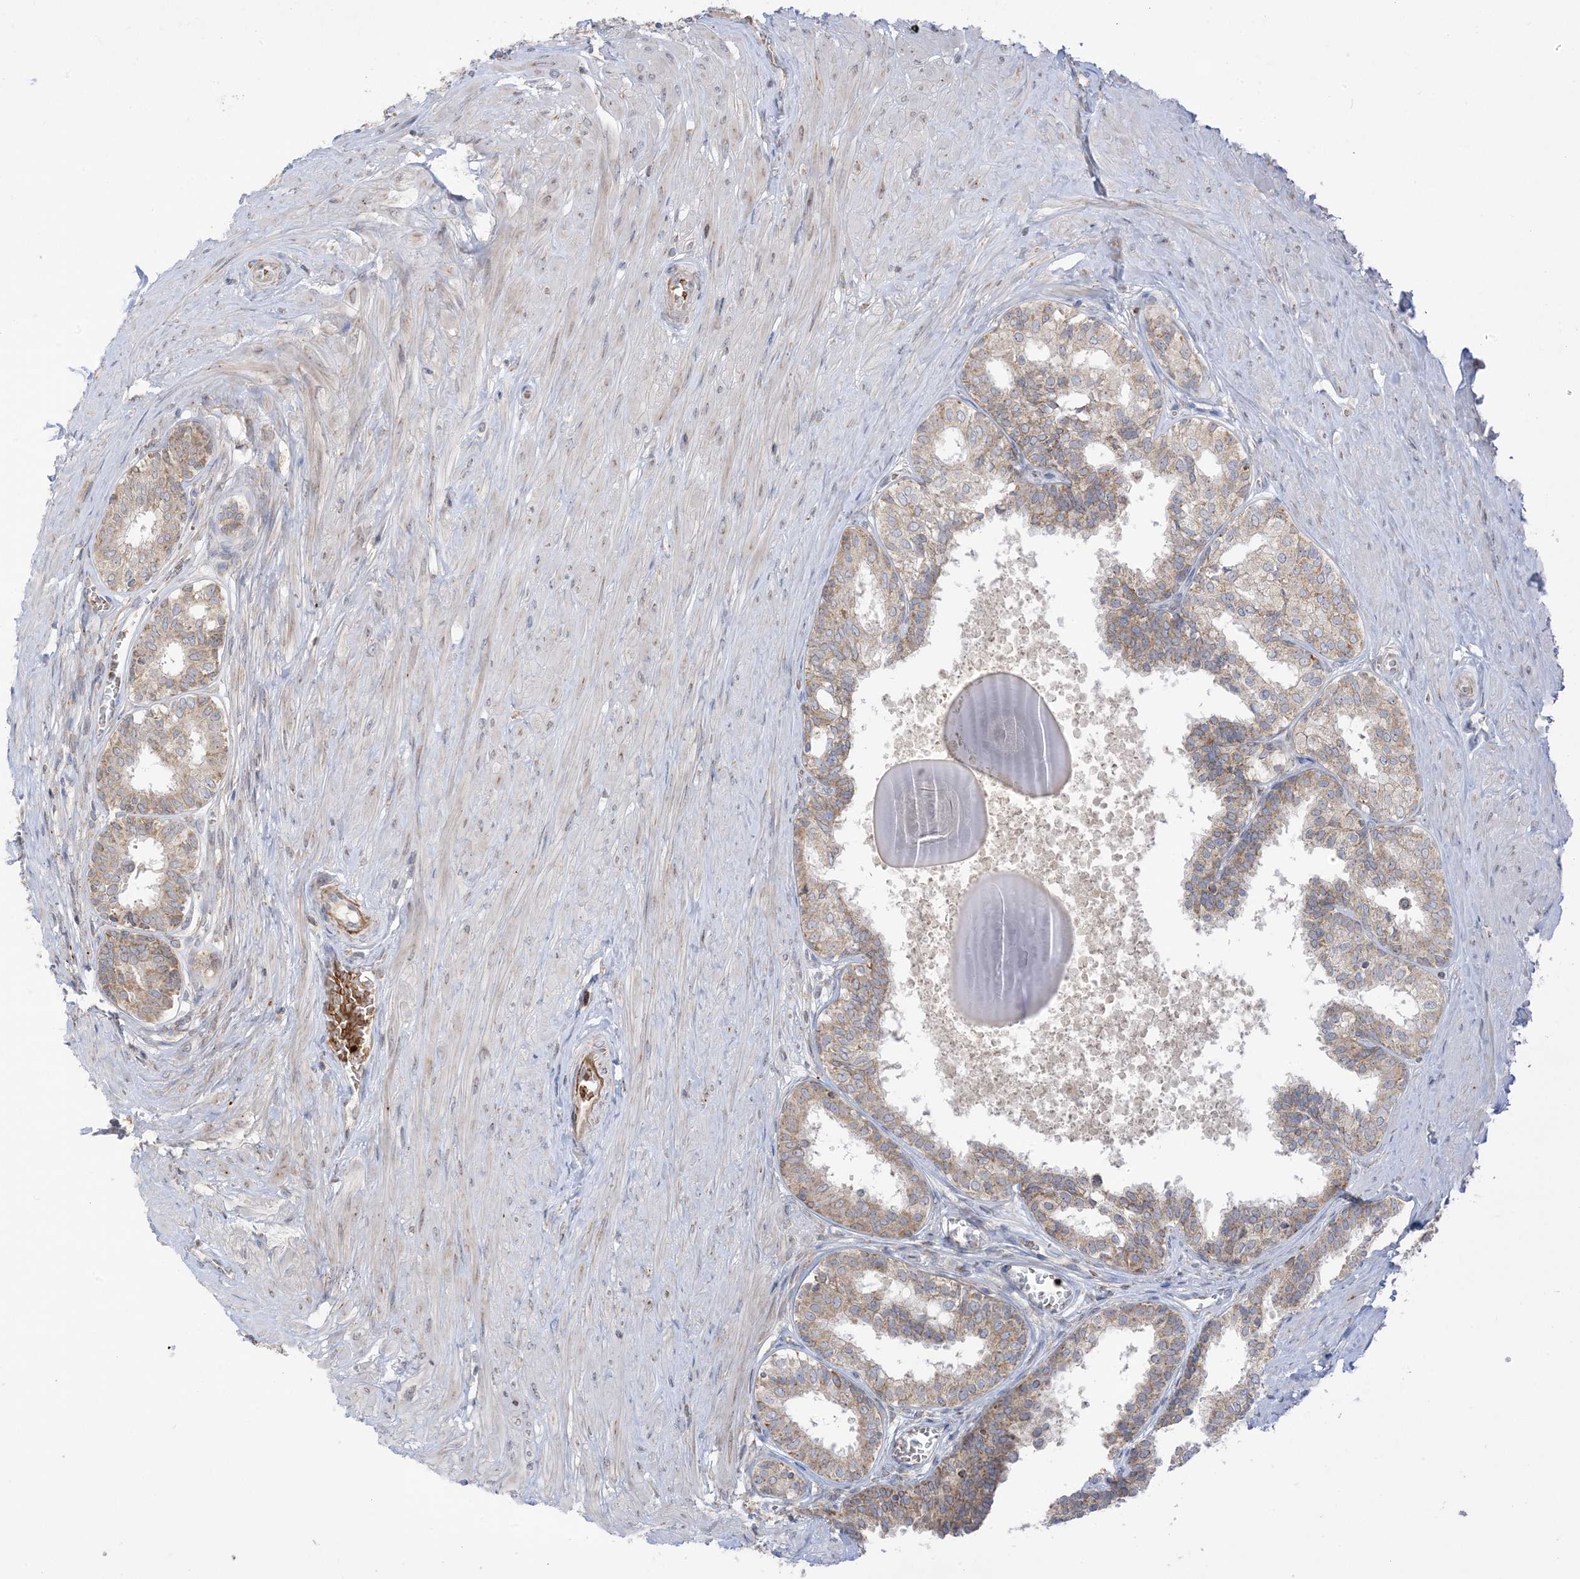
{"staining": {"intensity": "moderate", "quantity": "25%-75%", "location": "cytoplasmic/membranous"}, "tissue": "prostate", "cell_type": "Glandular cells", "image_type": "normal", "snomed": [{"axis": "morphology", "description": "Normal tissue, NOS"}, {"axis": "topography", "description": "Prostate"}], "caption": "This is a histology image of immunohistochemistry (IHC) staining of benign prostate, which shows moderate positivity in the cytoplasmic/membranous of glandular cells.", "gene": "NPPC", "patient": {"sex": "male", "age": 48}}